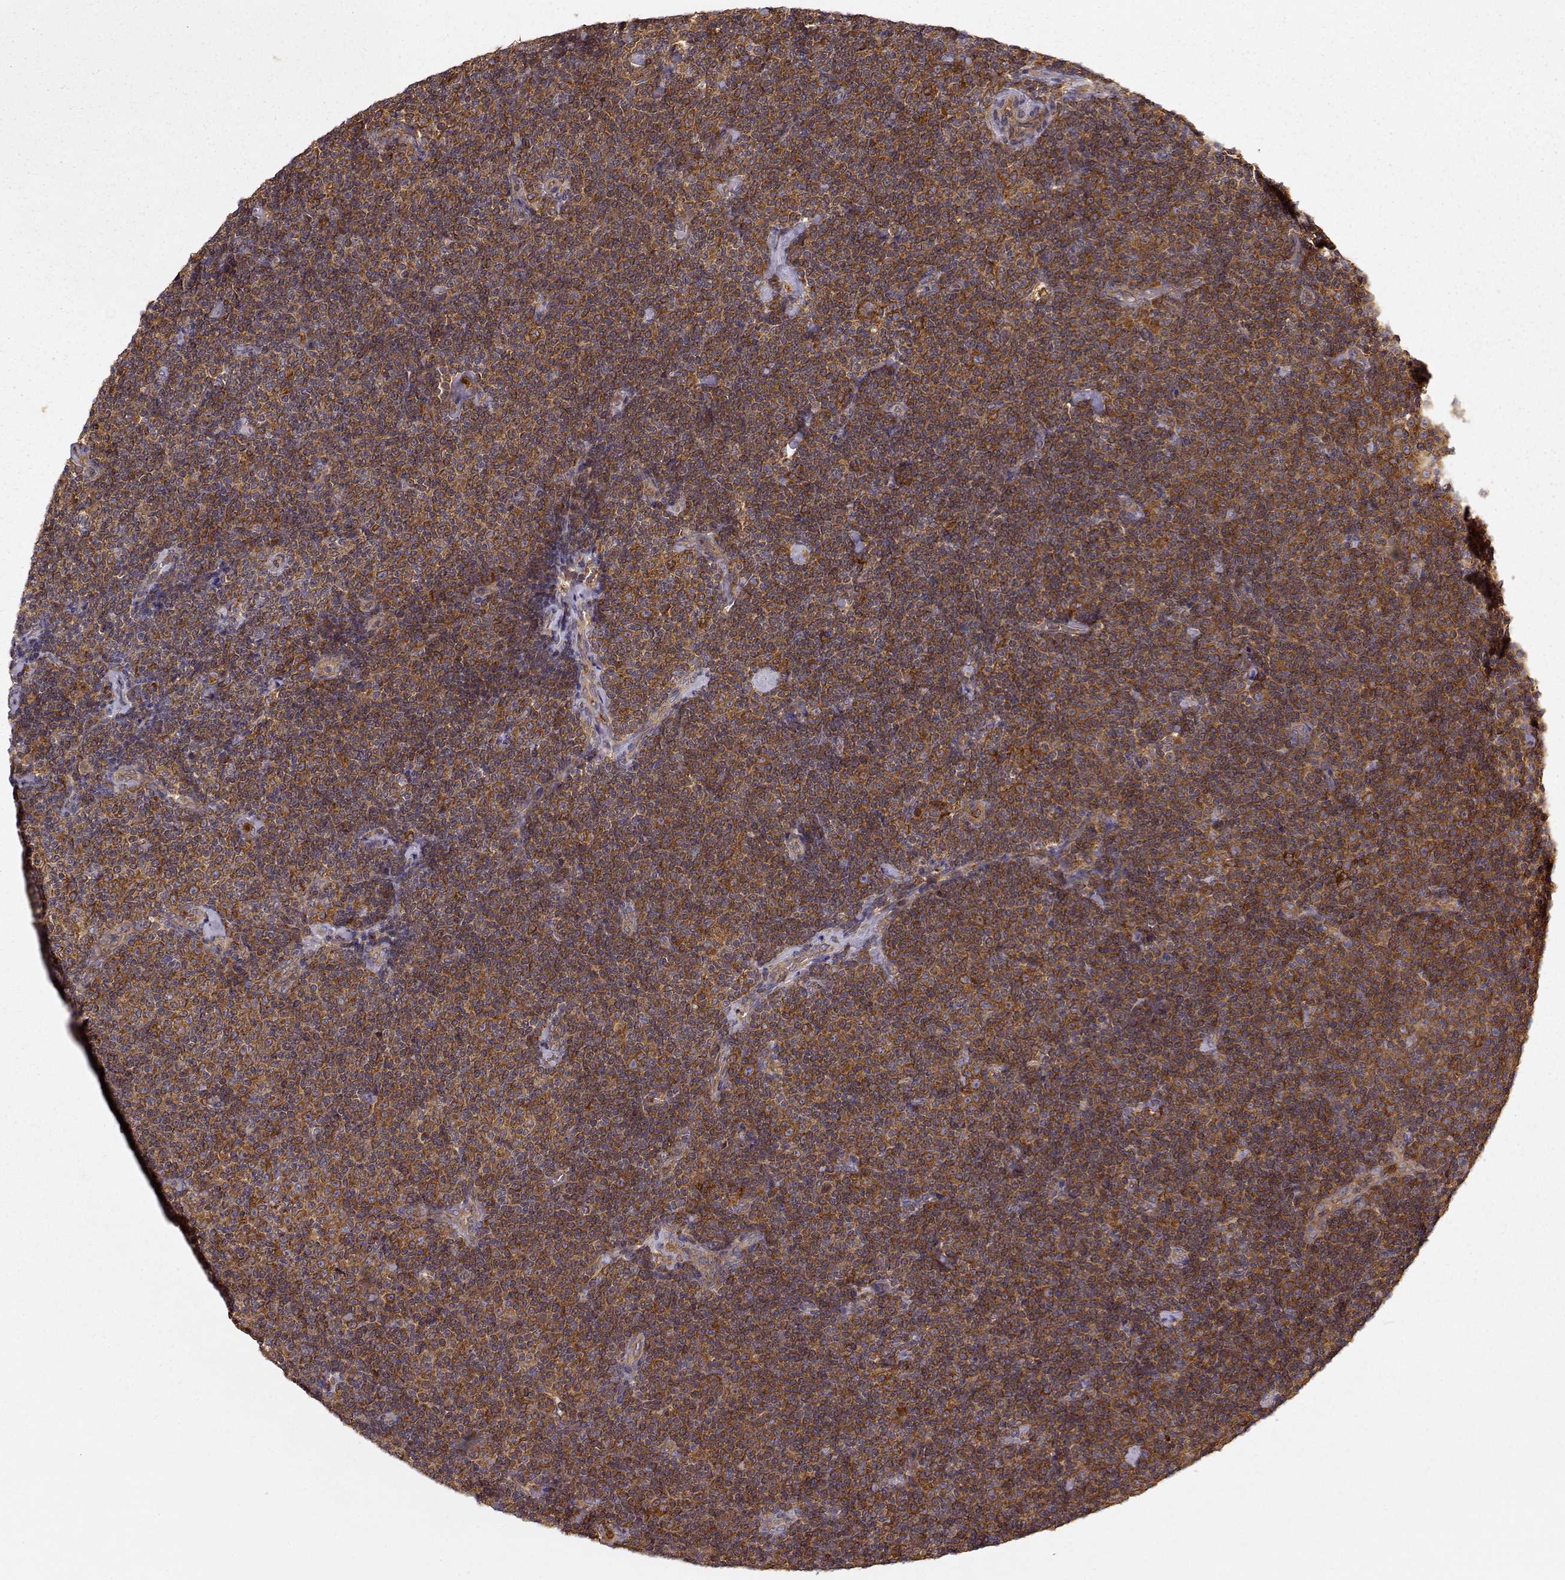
{"staining": {"intensity": "strong", "quantity": ">75%", "location": "cytoplasmic/membranous"}, "tissue": "lymphoma", "cell_type": "Tumor cells", "image_type": "cancer", "snomed": [{"axis": "morphology", "description": "Malignant lymphoma, non-Hodgkin's type, Low grade"}, {"axis": "topography", "description": "Lymph node"}], "caption": "Brown immunohistochemical staining in human lymphoma demonstrates strong cytoplasmic/membranous positivity in about >75% of tumor cells.", "gene": "ARHGEF2", "patient": {"sex": "male", "age": 81}}